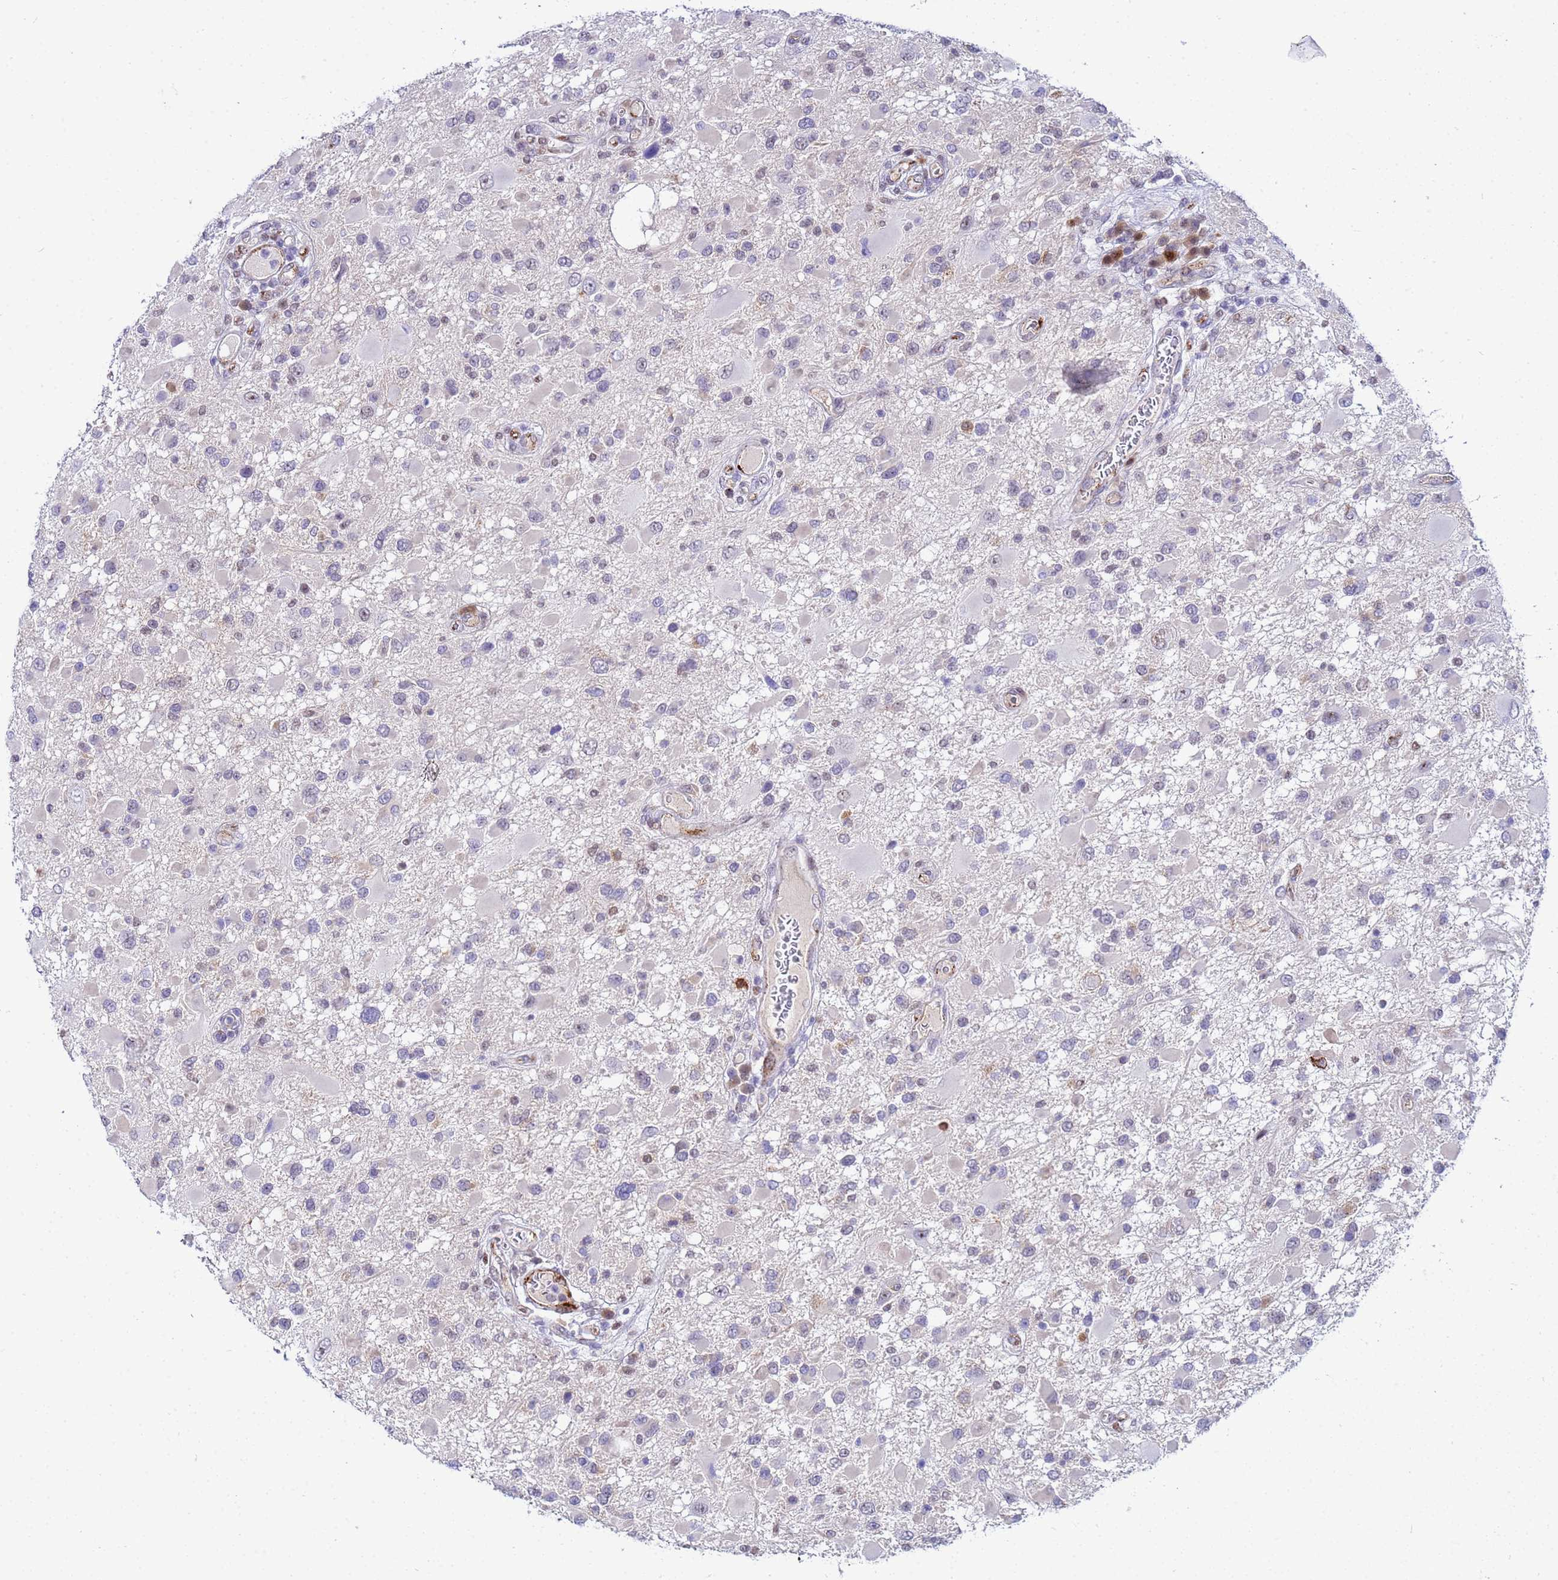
{"staining": {"intensity": "negative", "quantity": "none", "location": "none"}, "tissue": "glioma", "cell_type": "Tumor cells", "image_type": "cancer", "snomed": [{"axis": "morphology", "description": "Glioma, malignant, High grade"}, {"axis": "topography", "description": "Brain"}], "caption": "Tumor cells show no significant protein expression in glioma.", "gene": "SLC25A37", "patient": {"sex": "male", "age": 53}}